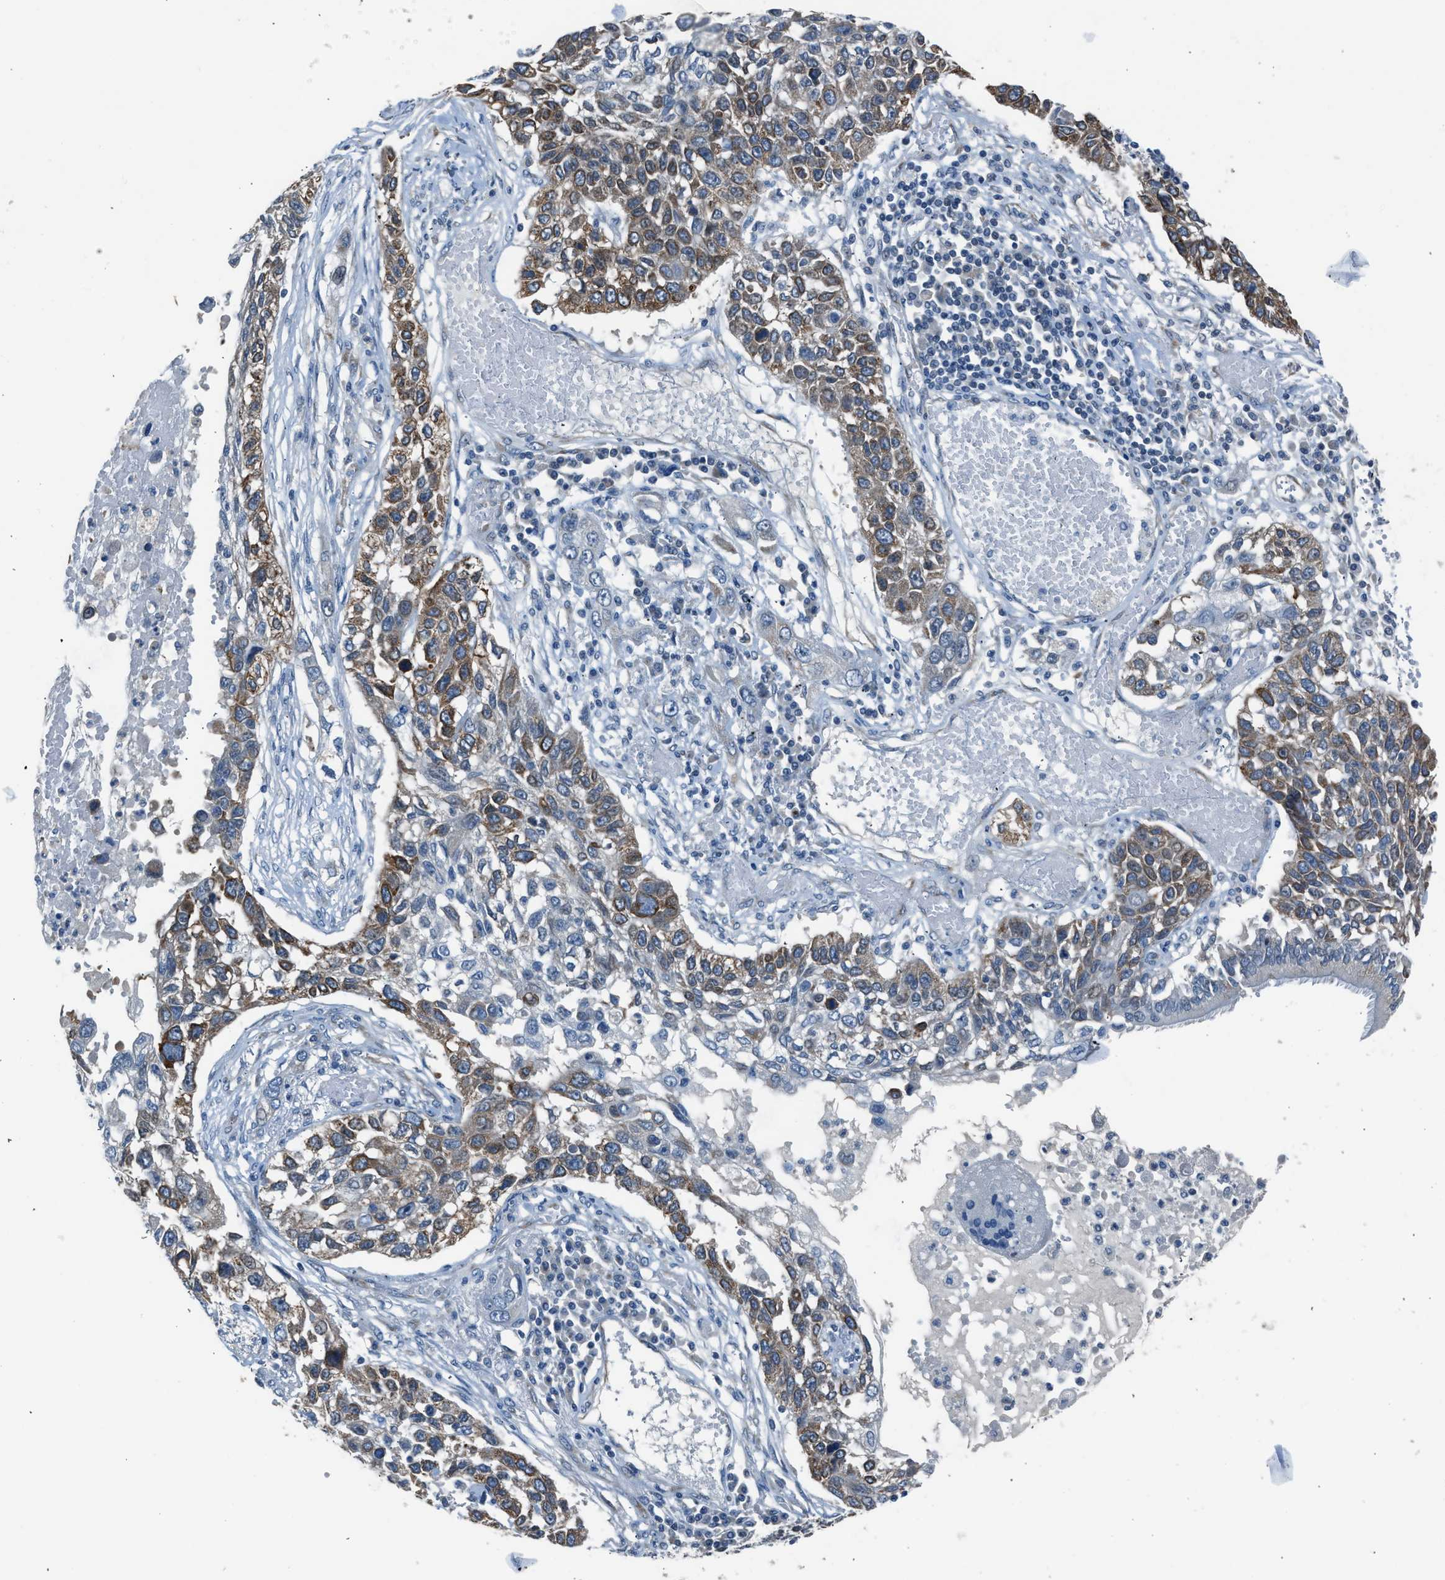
{"staining": {"intensity": "moderate", "quantity": "25%-75%", "location": "cytoplasmic/membranous"}, "tissue": "lung cancer", "cell_type": "Tumor cells", "image_type": "cancer", "snomed": [{"axis": "morphology", "description": "Squamous cell carcinoma, NOS"}, {"axis": "topography", "description": "Lung"}], "caption": "Immunohistochemistry of human squamous cell carcinoma (lung) exhibits medium levels of moderate cytoplasmic/membranous positivity in approximately 25%-75% of tumor cells.", "gene": "RNF41", "patient": {"sex": "male", "age": 71}}